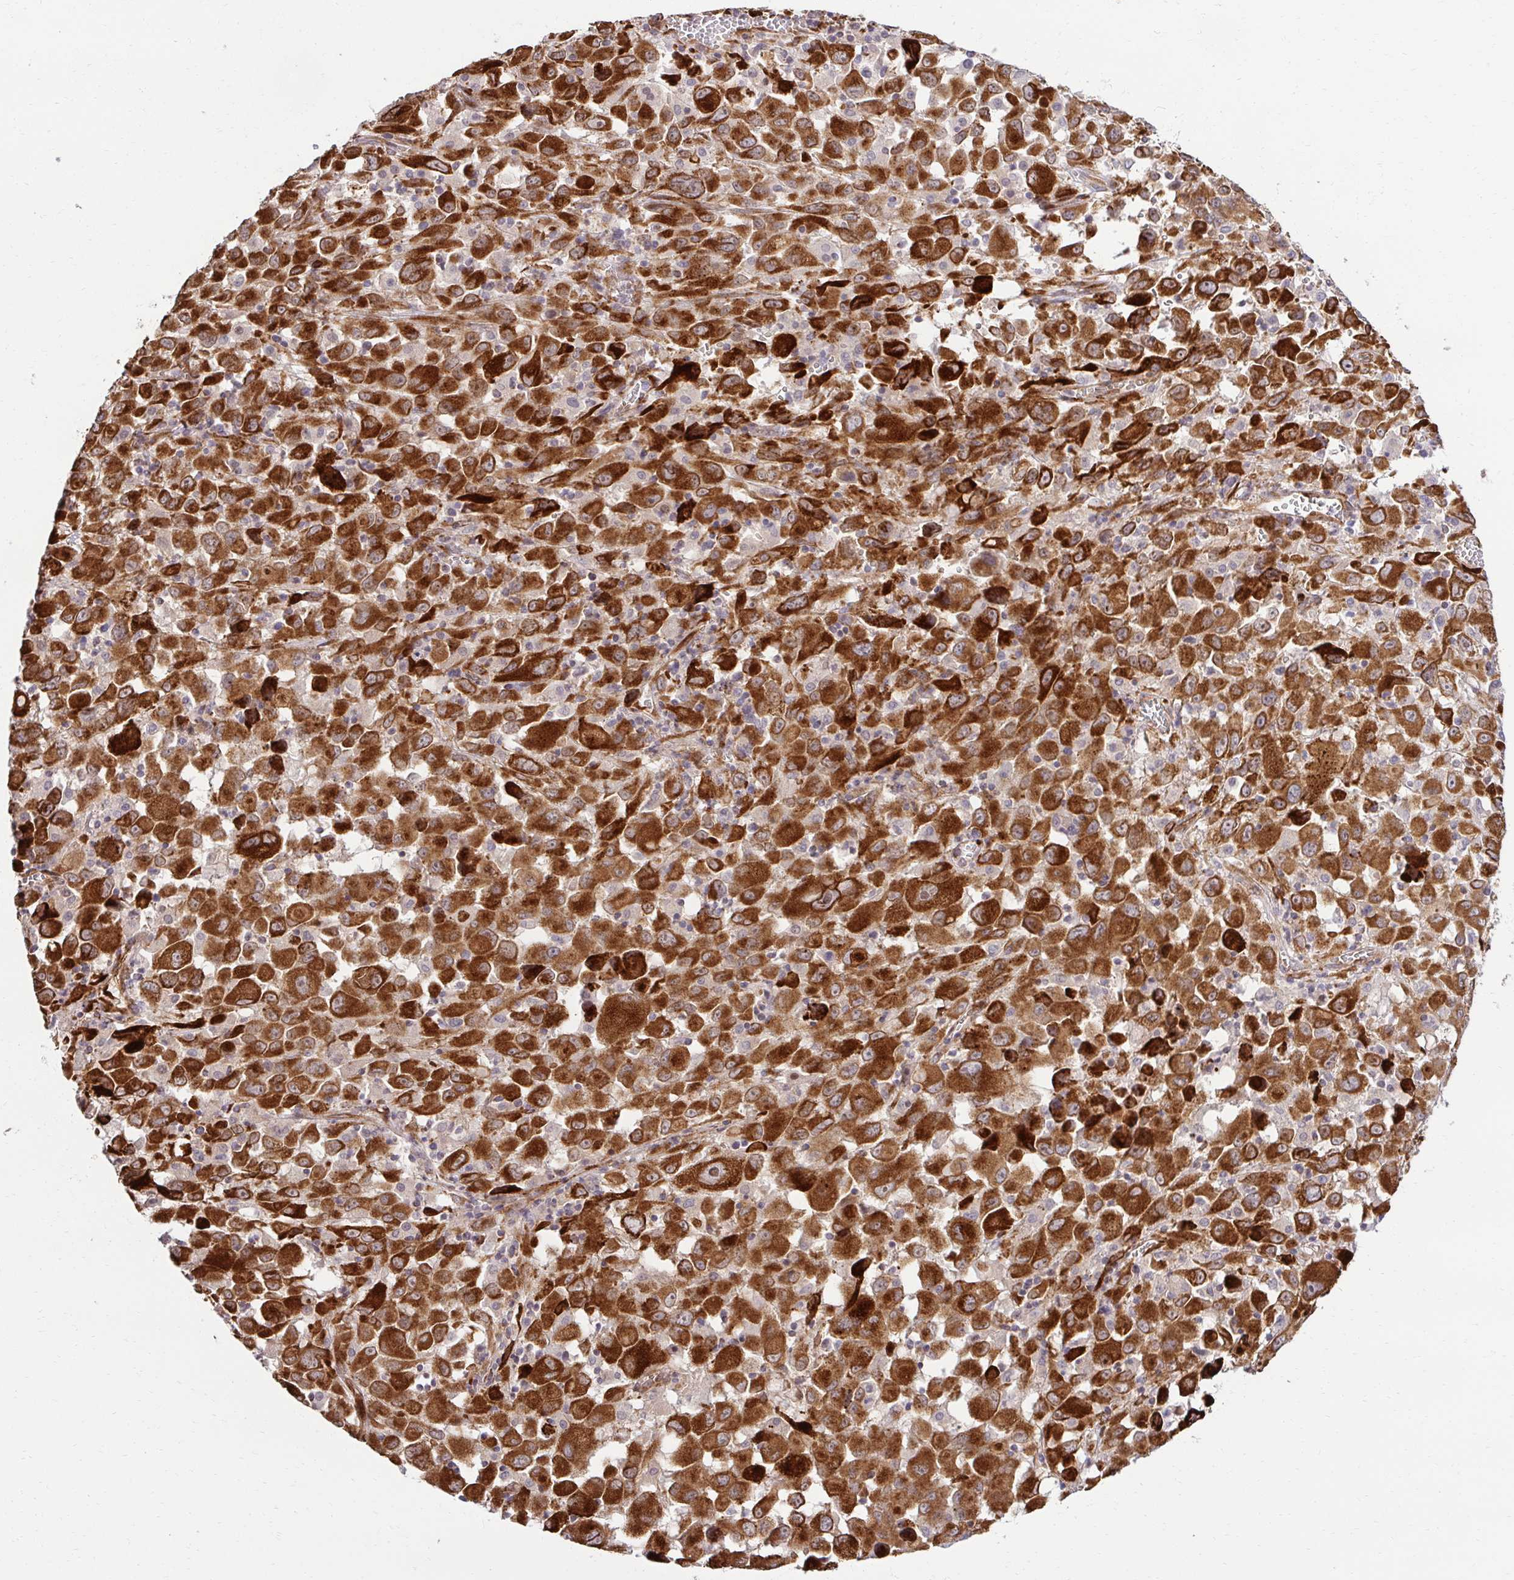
{"staining": {"intensity": "strong", "quantity": ">75%", "location": "cytoplasmic/membranous"}, "tissue": "melanoma", "cell_type": "Tumor cells", "image_type": "cancer", "snomed": [{"axis": "morphology", "description": "Malignant melanoma, Metastatic site"}, {"axis": "topography", "description": "Soft tissue"}], "caption": "A brown stain shows strong cytoplasmic/membranous positivity of a protein in melanoma tumor cells. Nuclei are stained in blue.", "gene": "HPS1", "patient": {"sex": "male", "age": 50}}